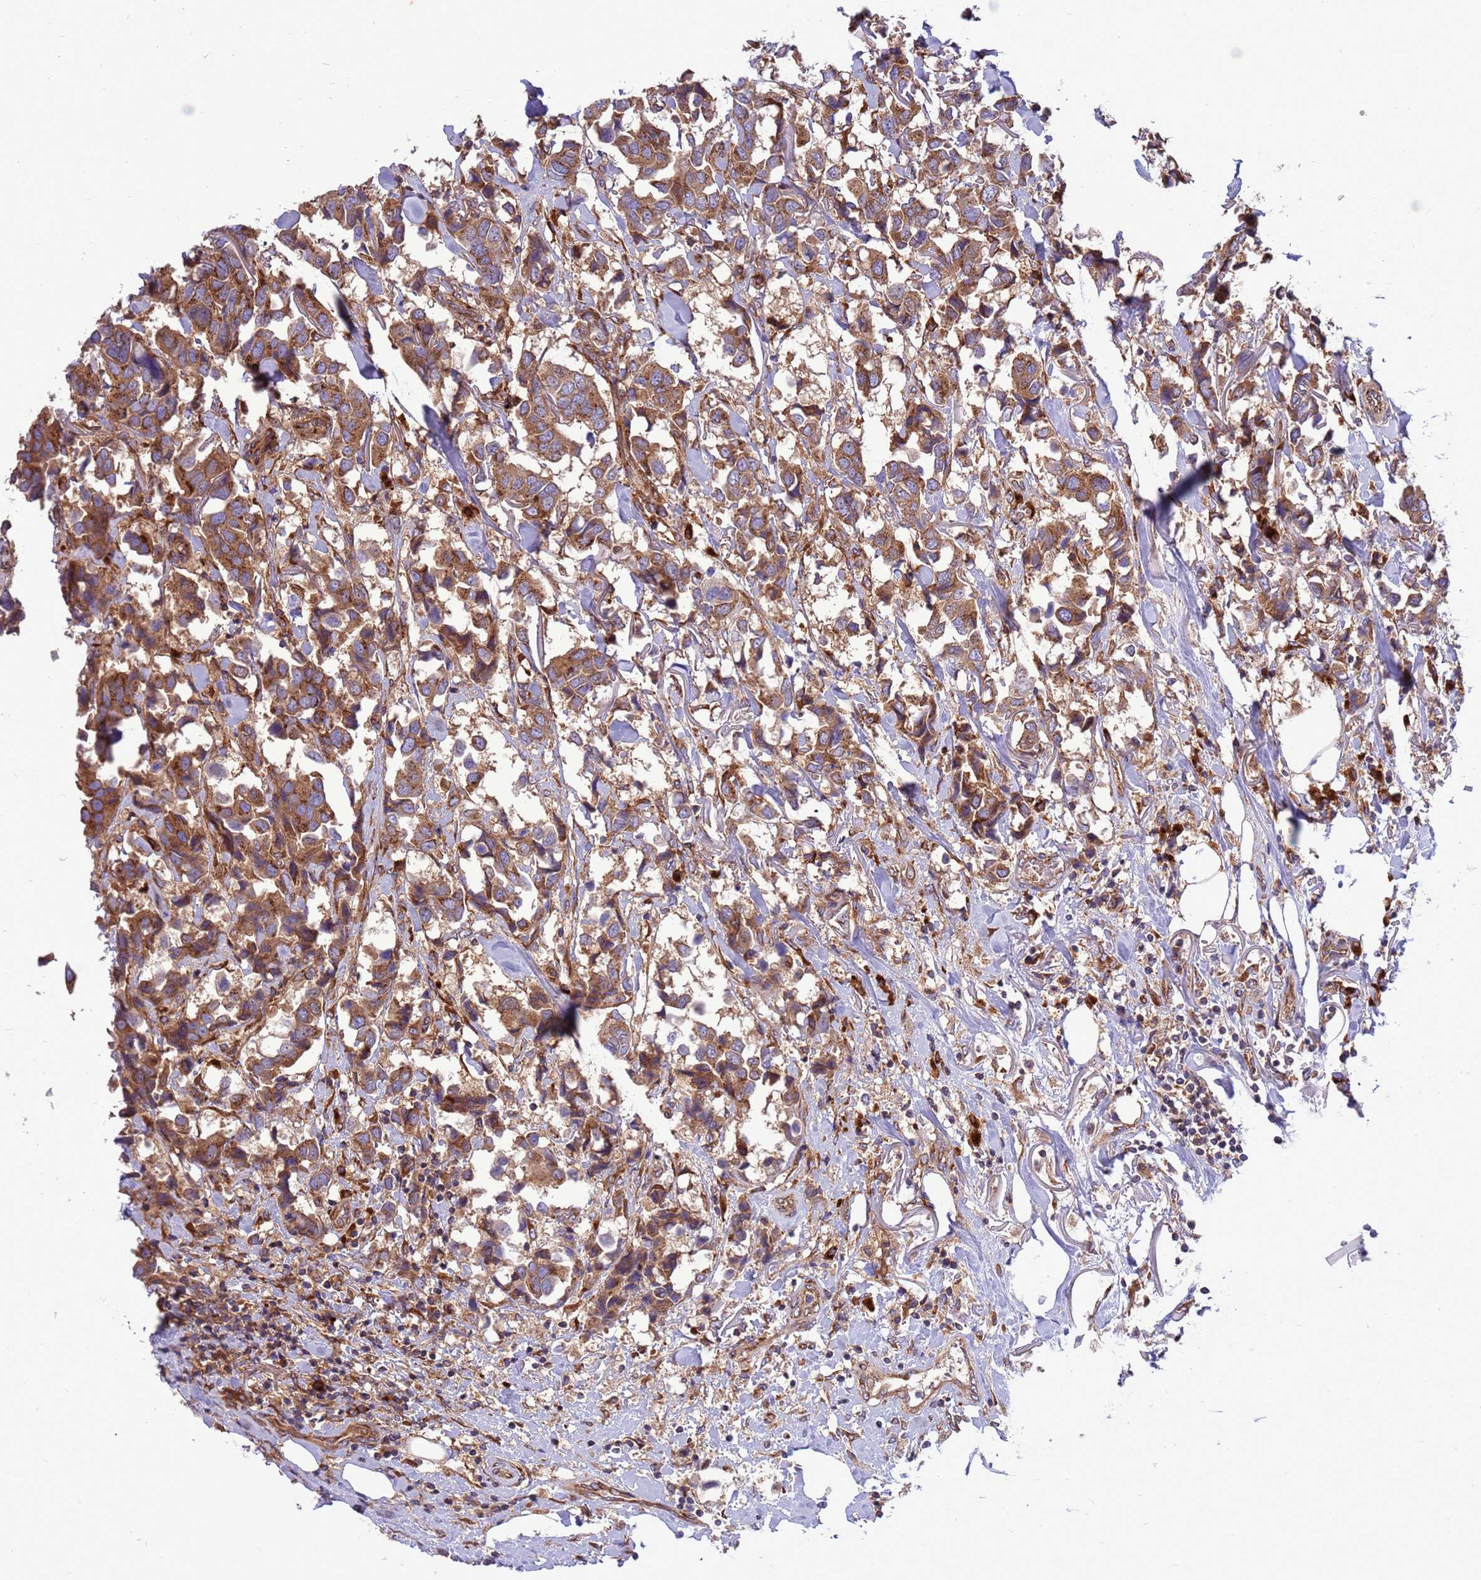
{"staining": {"intensity": "moderate", "quantity": ">75%", "location": "cytoplasmic/membranous"}, "tissue": "breast cancer", "cell_type": "Tumor cells", "image_type": "cancer", "snomed": [{"axis": "morphology", "description": "Duct carcinoma"}, {"axis": "topography", "description": "Breast"}], "caption": "DAB immunohistochemical staining of breast cancer (invasive ductal carcinoma) demonstrates moderate cytoplasmic/membranous protein staining in about >75% of tumor cells.", "gene": "ZC3HAV1", "patient": {"sex": "female", "age": 80}}